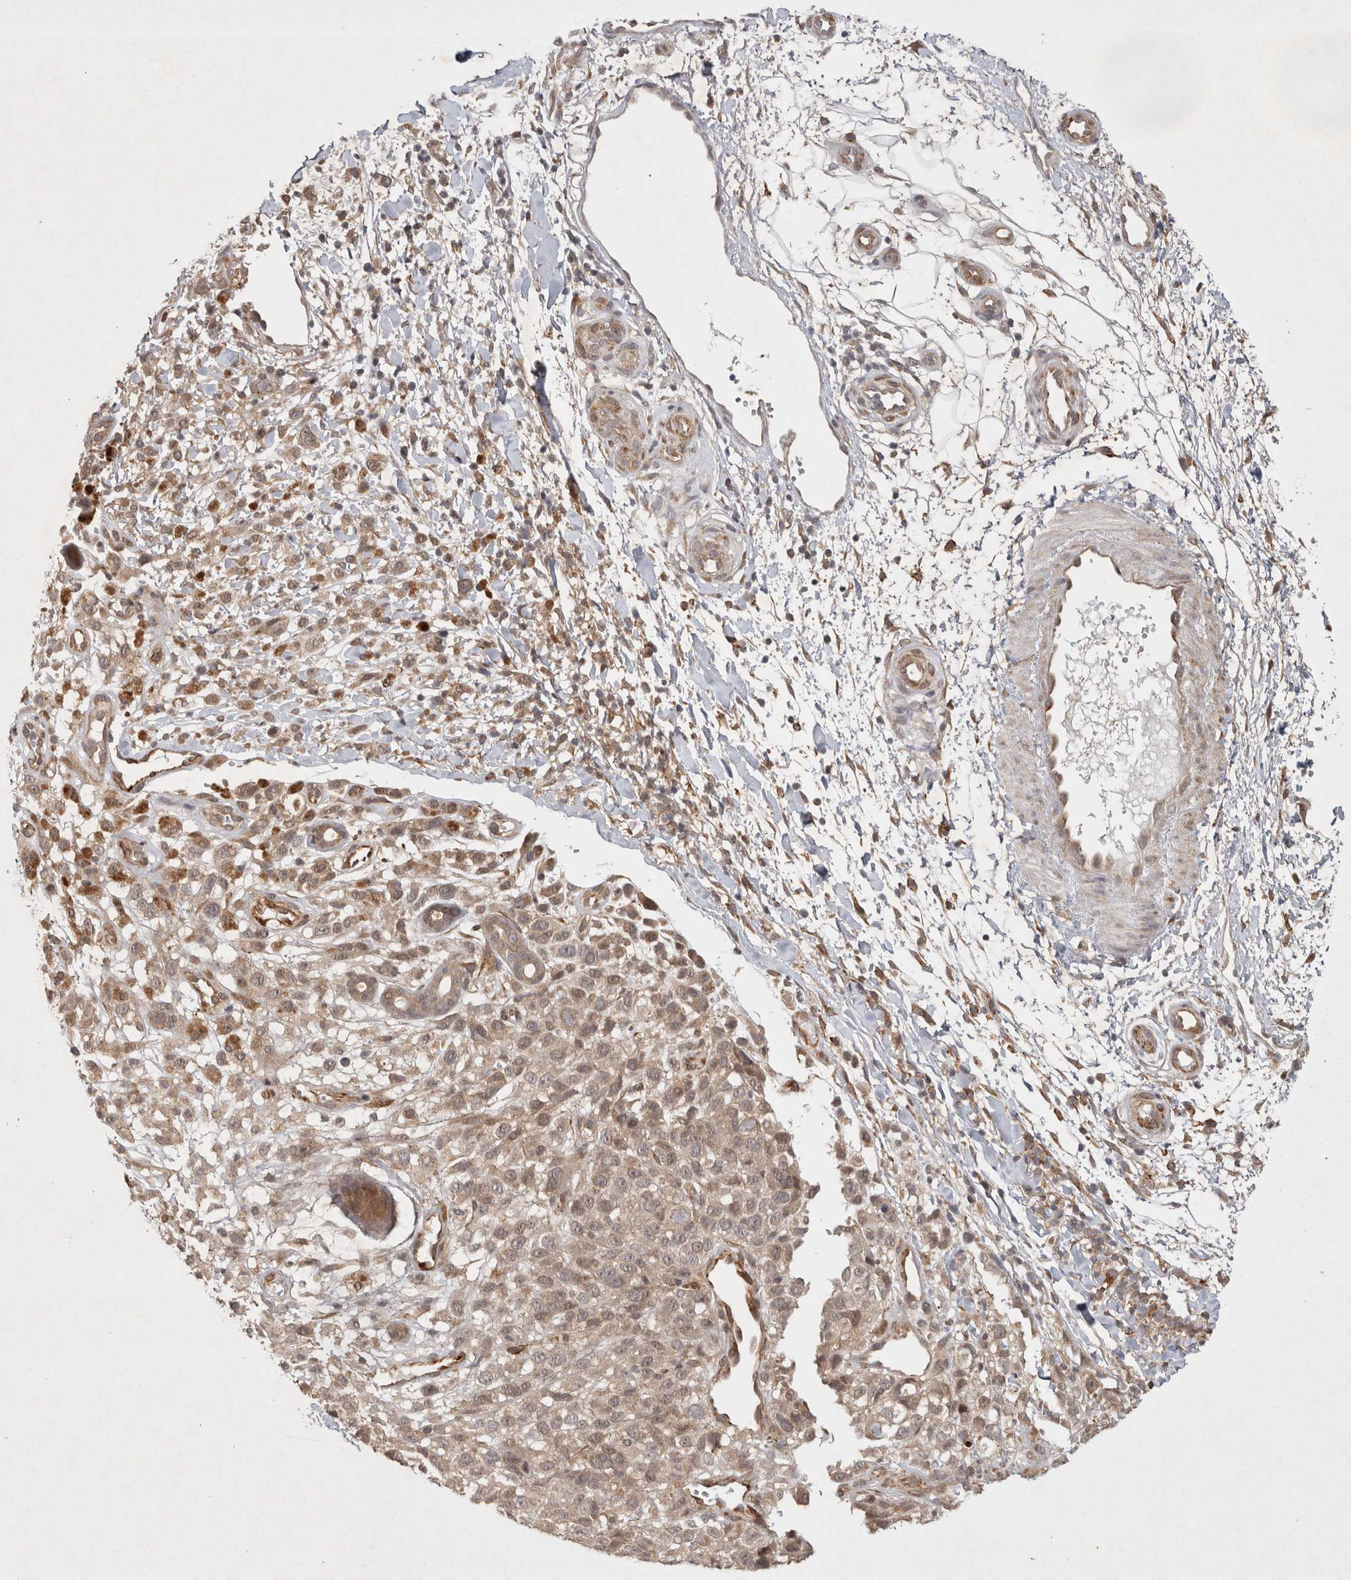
{"staining": {"intensity": "weak", "quantity": ">75%", "location": "cytoplasmic/membranous,nuclear"}, "tissue": "melanoma", "cell_type": "Tumor cells", "image_type": "cancer", "snomed": [{"axis": "morphology", "description": "Malignant melanoma, Metastatic site"}, {"axis": "topography", "description": "Skin"}], "caption": "Immunohistochemistry (IHC) micrograph of neoplastic tissue: human melanoma stained using immunohistochemistry (IHC) reveals low levels of weak protein expression localized specifically in the cytoplasmic/membranous and nuclear of tumor cells, appearing as a cytoplasmic/membranous and nuclear brown color.", "gene": "ZNF318", "patient": {"sex": "female", "age": 72}}